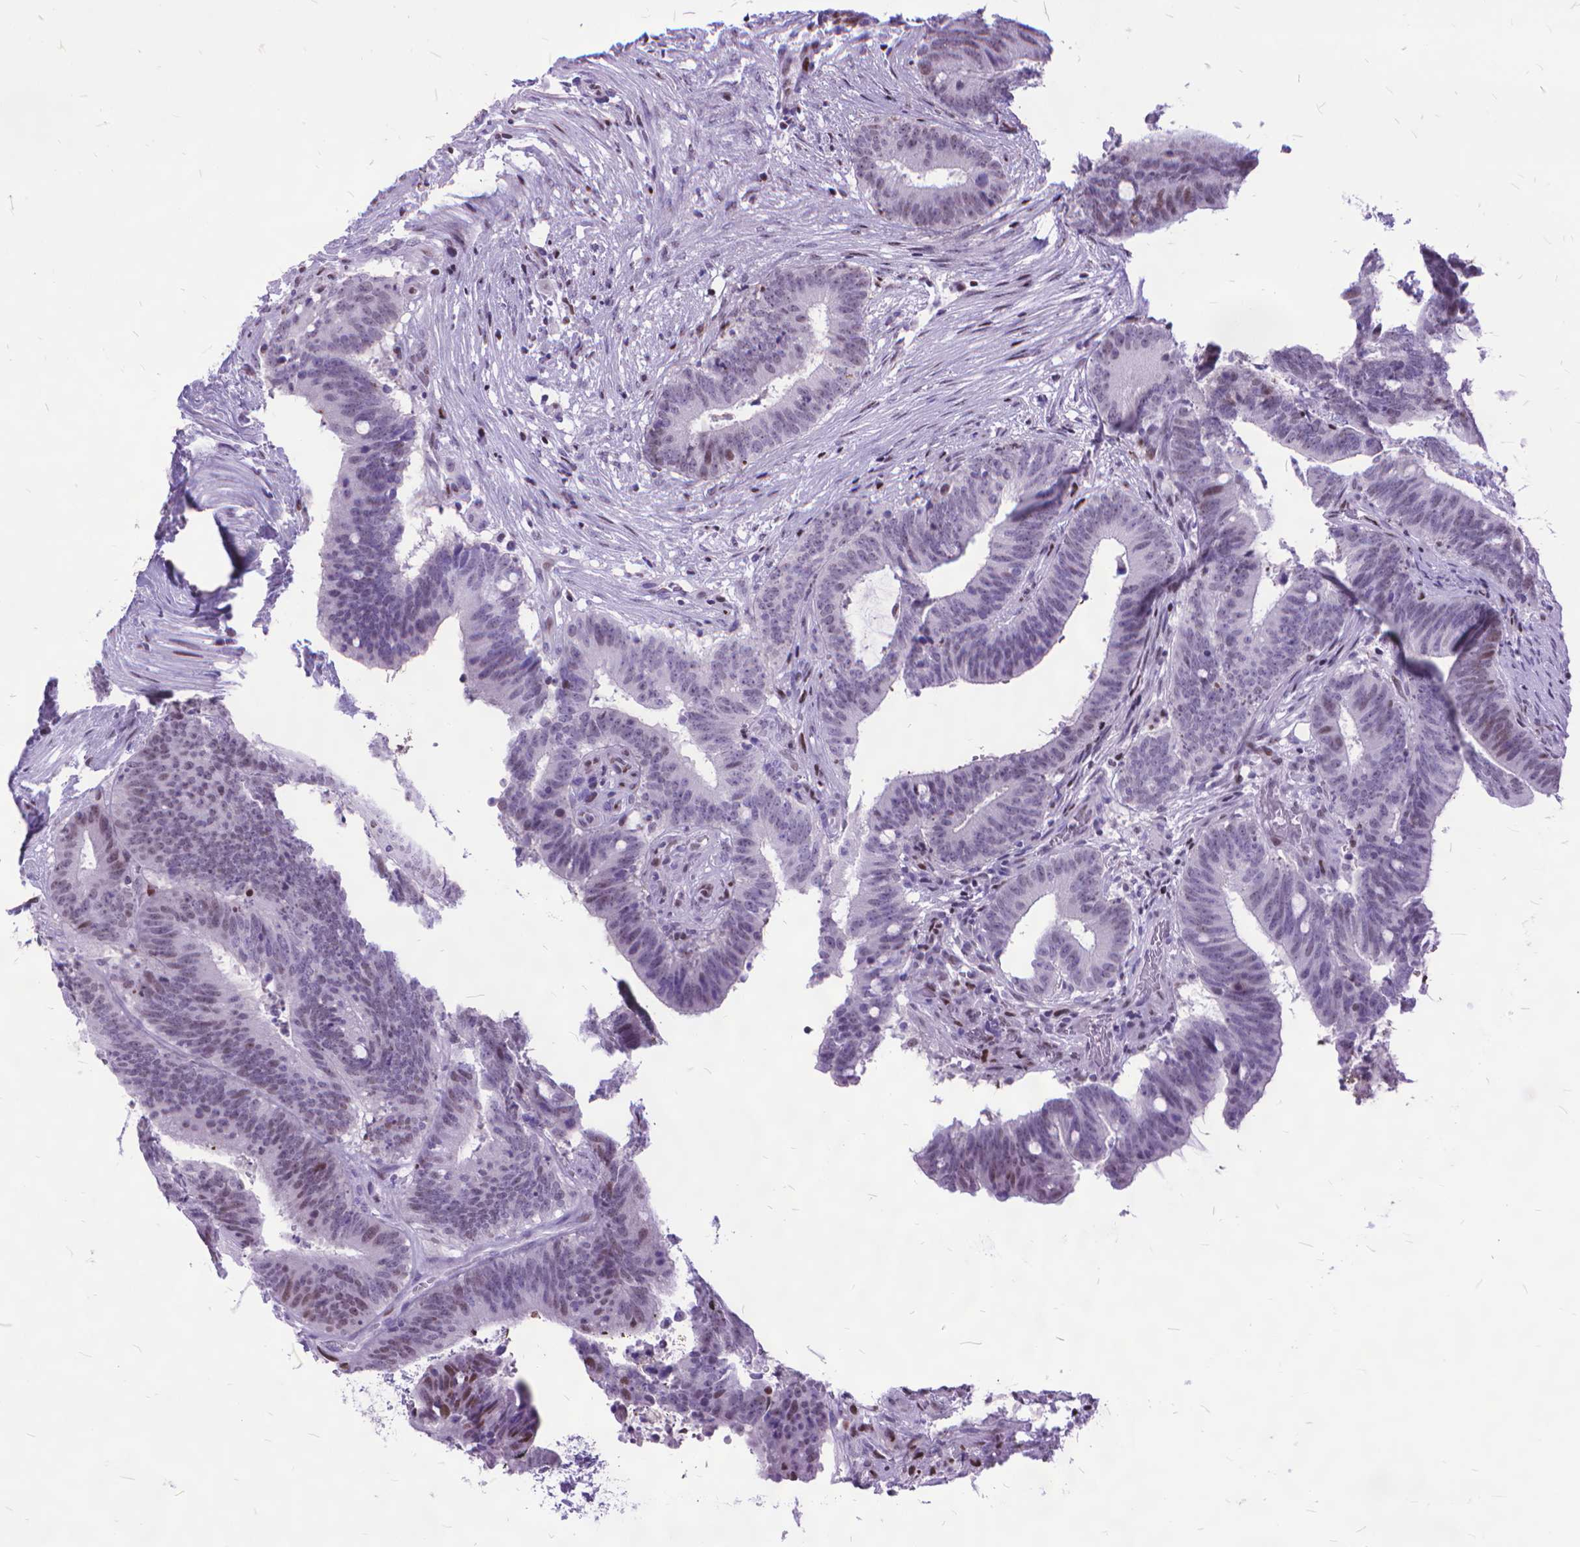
{"staining": {"intensity": "moderate", "quantity": "<25%", "location": "nuclear"}, "tissue": "colorectal cancer", "cell_type": "Tumor cells", "image_type": "cancer", "snomed": [{"axis": "morphology", "description": "Adenocarcinoma, NOS"}, {"axis": "topography", "description": "Colon"}], "caption": "Immunohistochemical staining of adenocarcinoma (colorectal) shows moderate nuclear protein staining in about <25% of tumor cells. Nuclei are stained in blue.", "gene": "POLE4", "patient": {"sex": "female", "age": 43}}